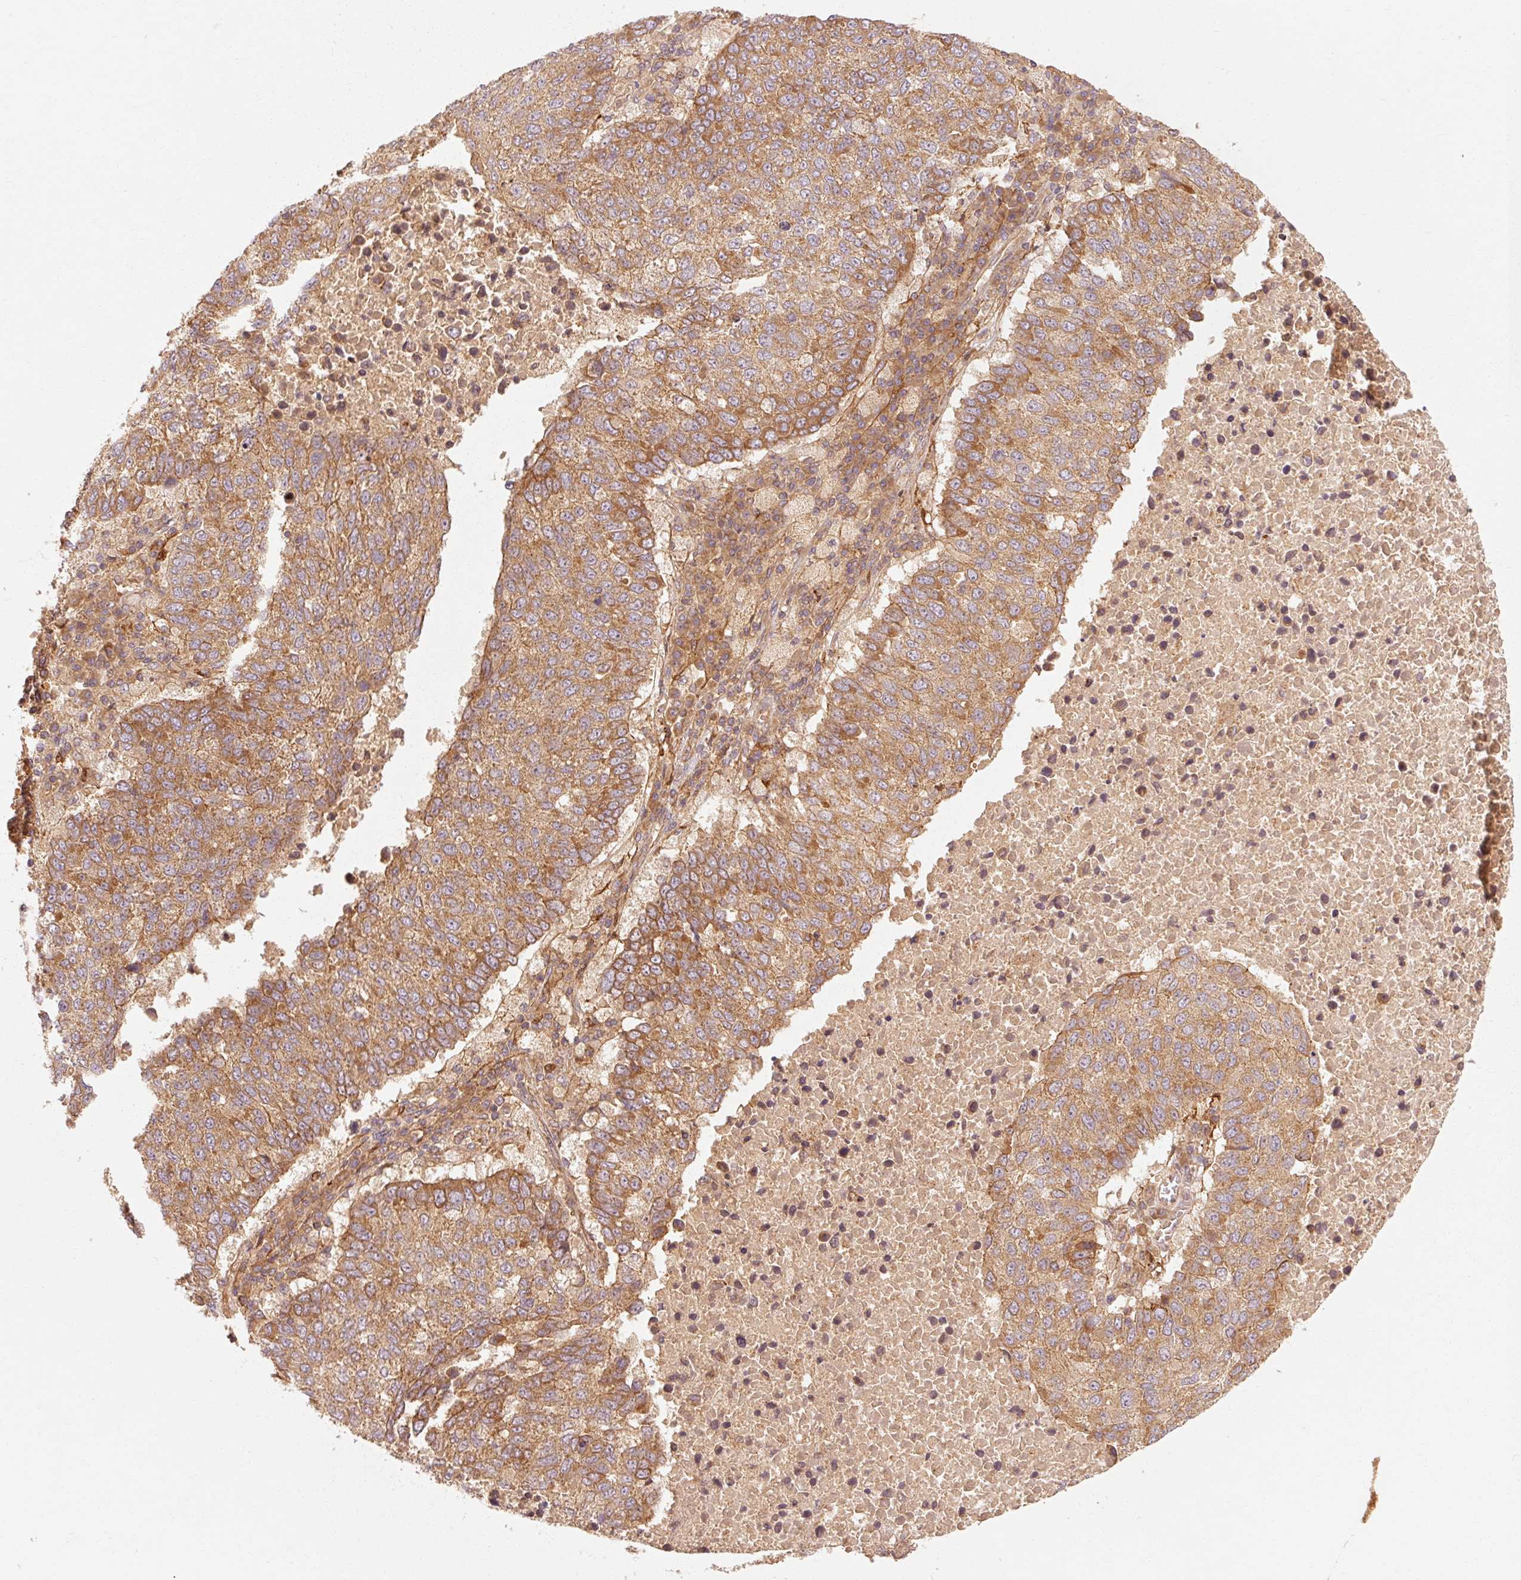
{"staining": {"intensity": "moderate", "quantity": ">75%", "location": "cytoplasmic/membranous"}, "tissue": "lung cancer", "cell_type": "Tumor cells", "image_type": "cancer", "snomed": [{"axis": "morphology", "description": "Squamous cell carcinoma, NOS"}, {"axis": "topography", "description": "Lung"}], "caption": "Squamous cell carcinoma (lung) stained for a protein exhibits moderate cytoplasmic/membranous positivity in tumor cells.", "gene": "CTNNA1", "patient": {"sex": "male", "age": 73}}